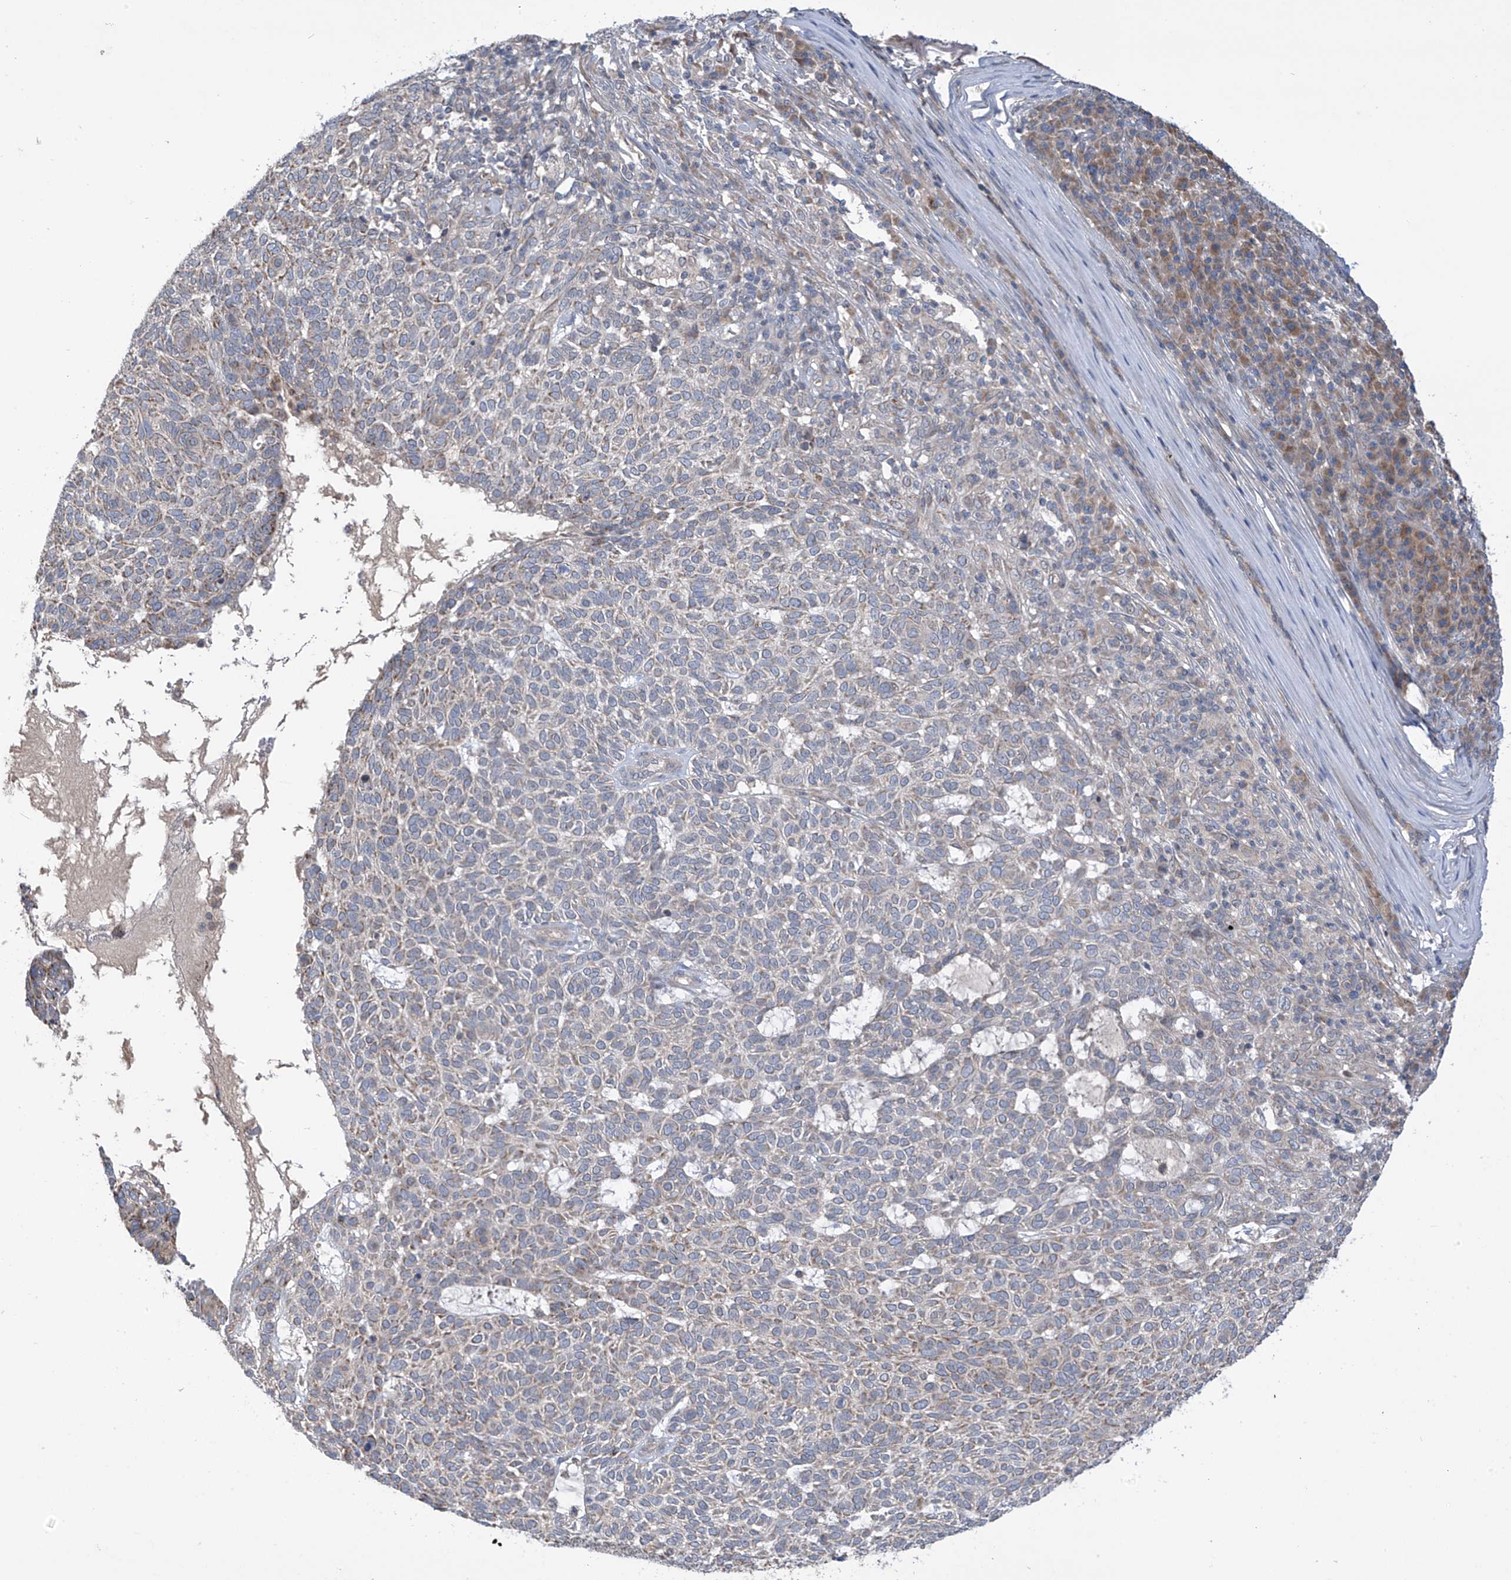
{"staining": {"intensity": "weak", "quantity": "<25%", "location": "cytoplasmic/membranous"}, "tissue": "skin cancer", "cell_type": "Tumor cells", "image_type": "cancer", "snomed": [{"axis": "morphology", "description": "Squamous cell carcinoma, NOS"}, {"axis": "topography", "description": "Skin"}], "caption": "The histopathology image shows no staining of tumor cells in skin squamous cell carcinoma.", "gene": "SCGB1D2", "patient": {"sex": "female", "age": 90}}